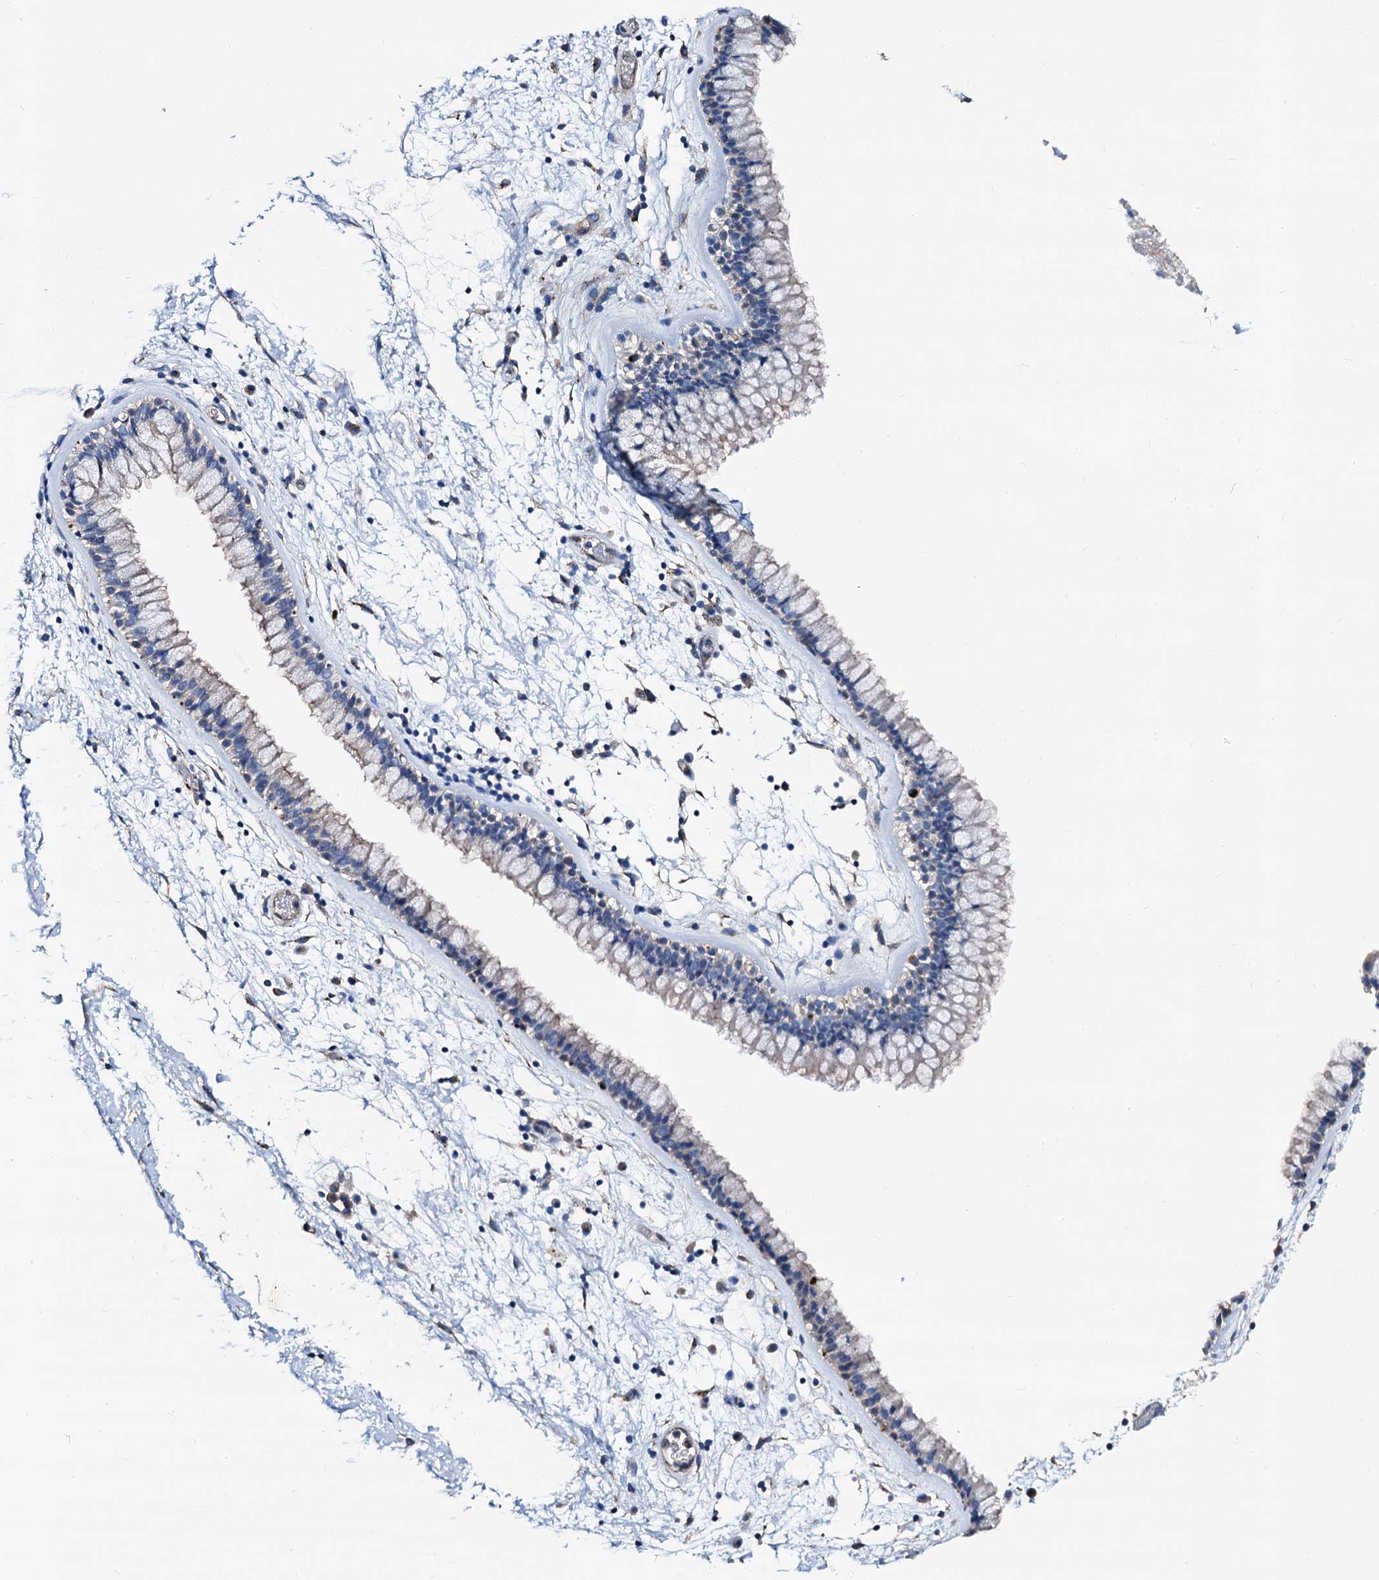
{"staining": {"intensity": "negative", "quantity": "none", "location": "none"}, "tissue": "nasopharynx", "cell_type": "Respiratory epithelial cells", "image_type": "normal", "snomed": [{"axis": "morphology", "description": "Normal tissue, NOS"}, {"axis": "morphology", "description": "Inflammation, NOS"}, {"axis": "topography", "description": "Nasopharynx"}], "caption": "IHC image of benign nasopharynx: human nasopharynx stained with DAB reveals no significant protein expression in respiratory epithelial cells.", "gene": "FREM3", "patient": {"sex": "male", "age": 48}}